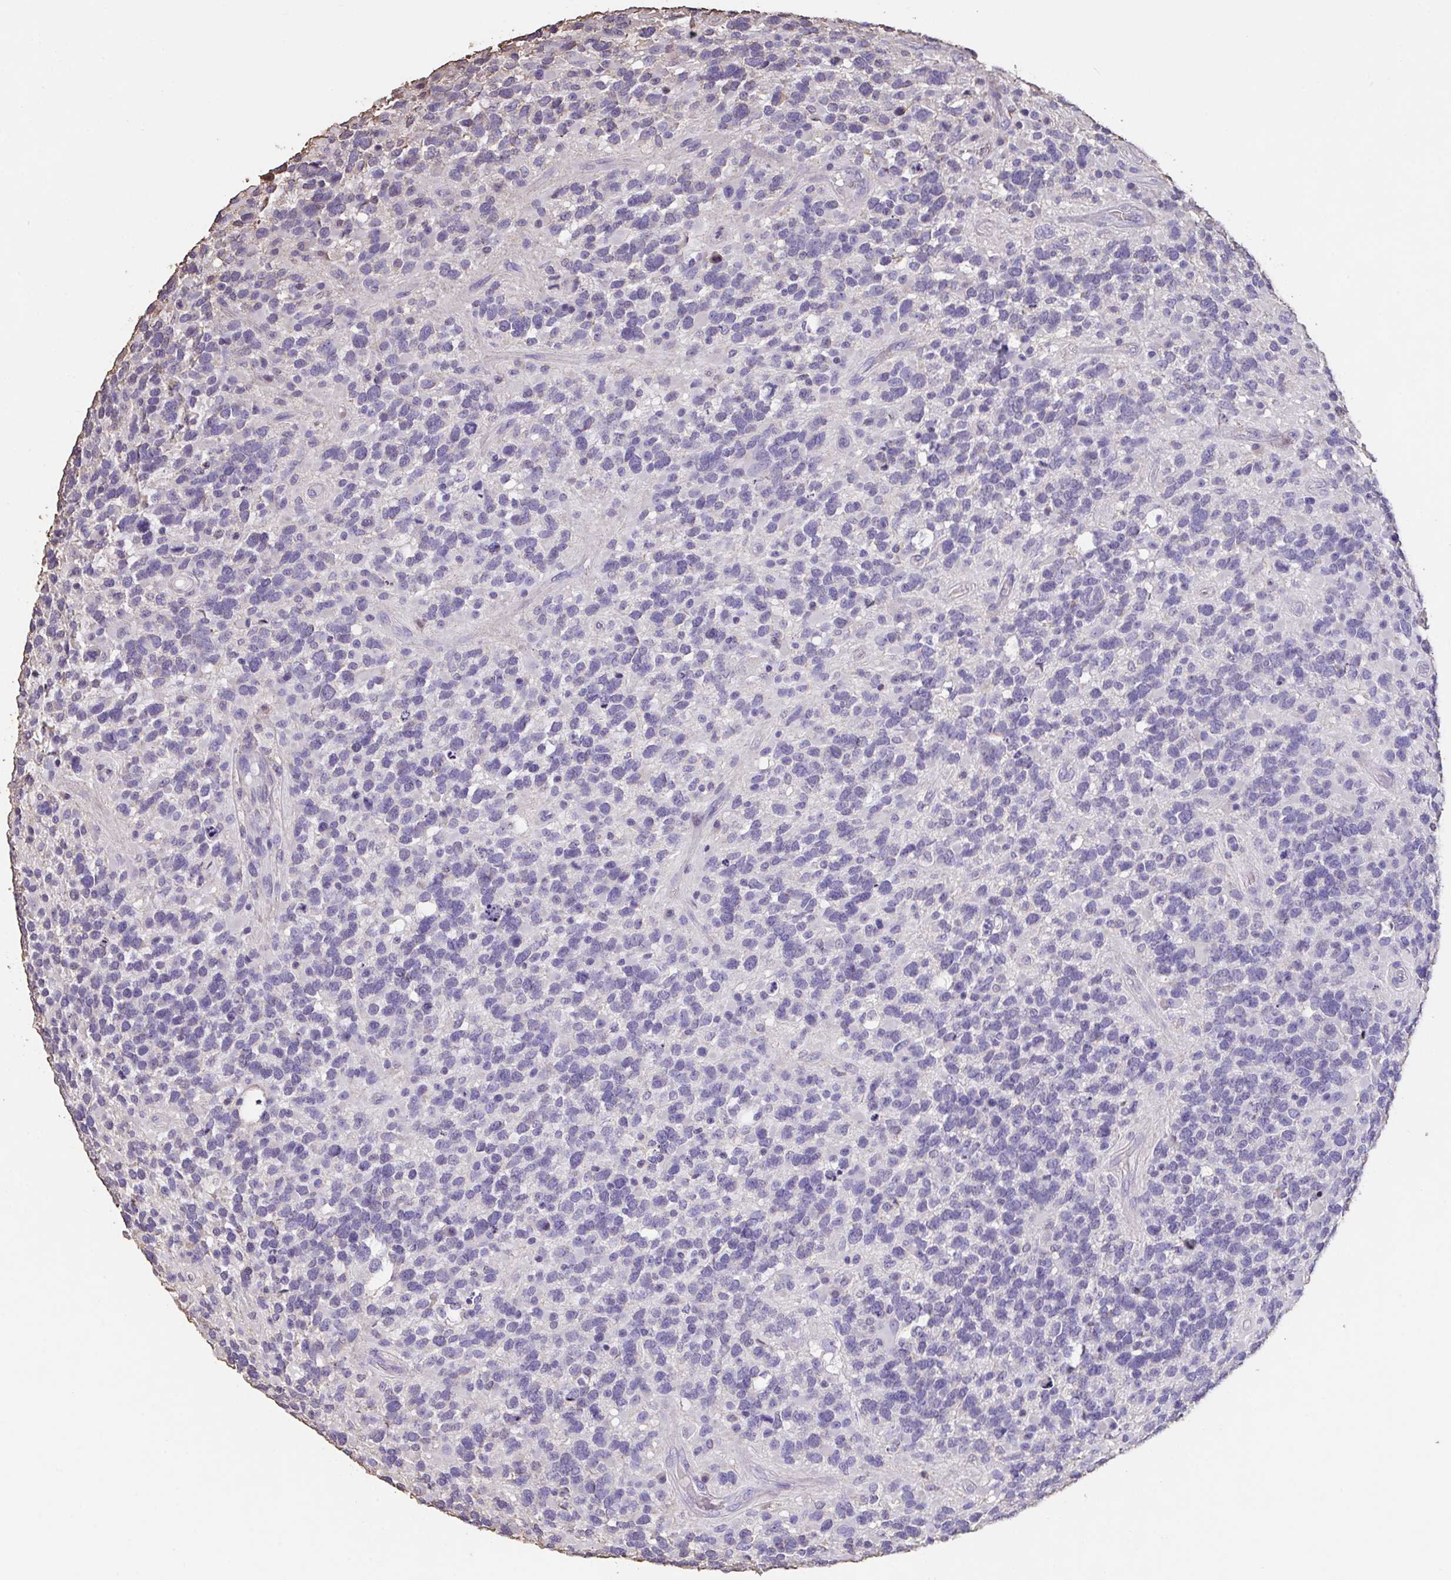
{"staining": {"intensity": "negative", "quantity": "none", "location": "none"}, "tissue": "glioma", "cell_type": "Tumor cells", "image_type": "cancer", "snomed": [{"axis": "morphology", "description": "Glioma, malignant, High grade"}, {"axis": "topography", "description": "Brain"}], "caption": "The immunohistochemistry image has no significant expression in tumor cells of glioma tissue.", "gene": "IL23R", "patient": {"sex": "female", "age": 40}}